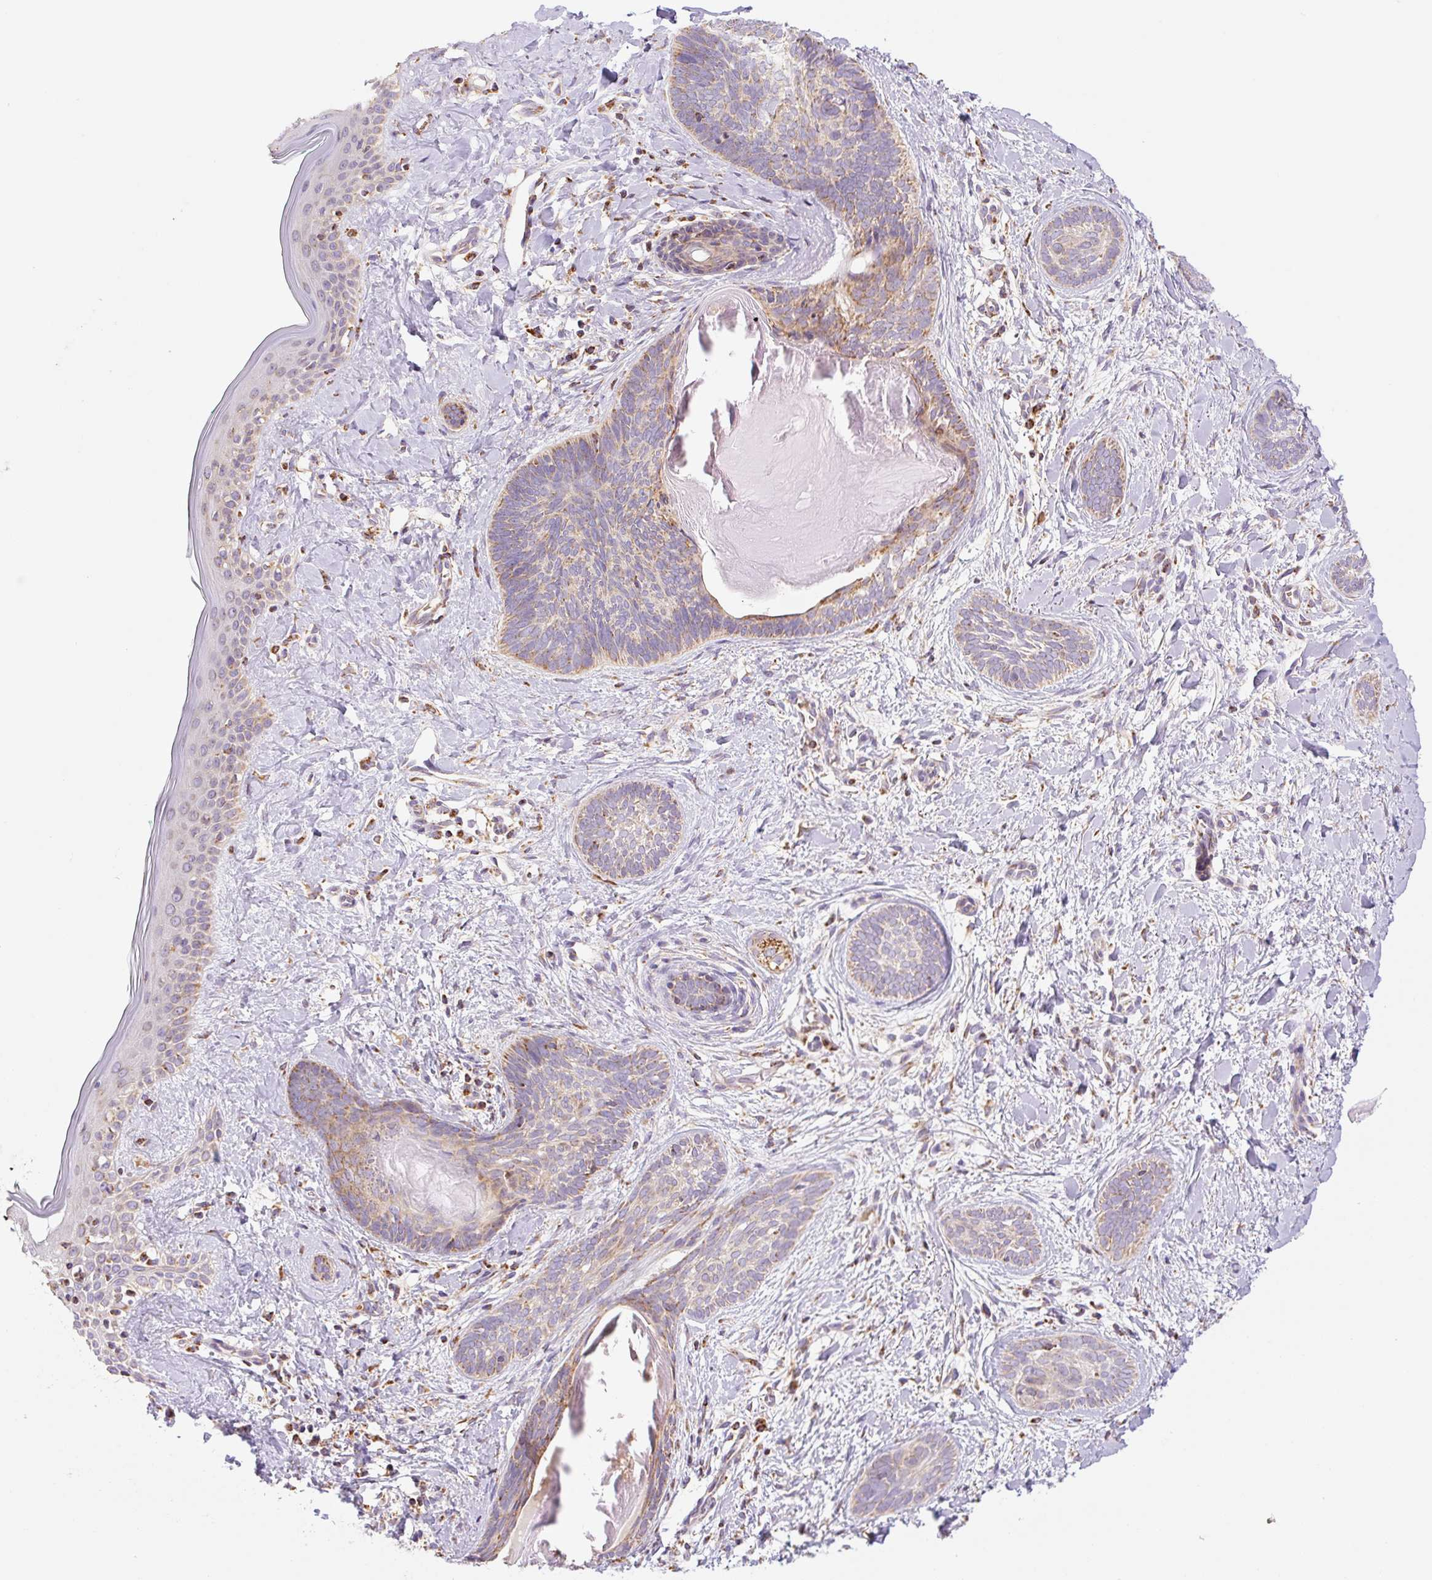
{"staining": {"intensity": "moderate", "quantity": "<25%", "location": "cytoplasmic/membranous"}, "tissue": "skin cancer", "cell_type": "Tumor cells", "image_type": "cancer", "snomed": [{"axis": "morphology", "description": "Basal cell carcinoma"}, {"axis": "topography", "description": "Skin"}], "caption": "Immunohistochemistry (IHC) staining of skin cancer, which exhibits low levels of moderate cytoplasmic/membranous positivity in about <25% of tumor cells indicating moderate cytoplasmic/membranous protein positivity. The staining was performed using DAB (3,3'-diaminobenzidine) (brown) for protein detection and nuclei were counterstained in hematoxylin (blue).", "gene": "GOSR2", "patient": {"sex": "female", "age": 81}}